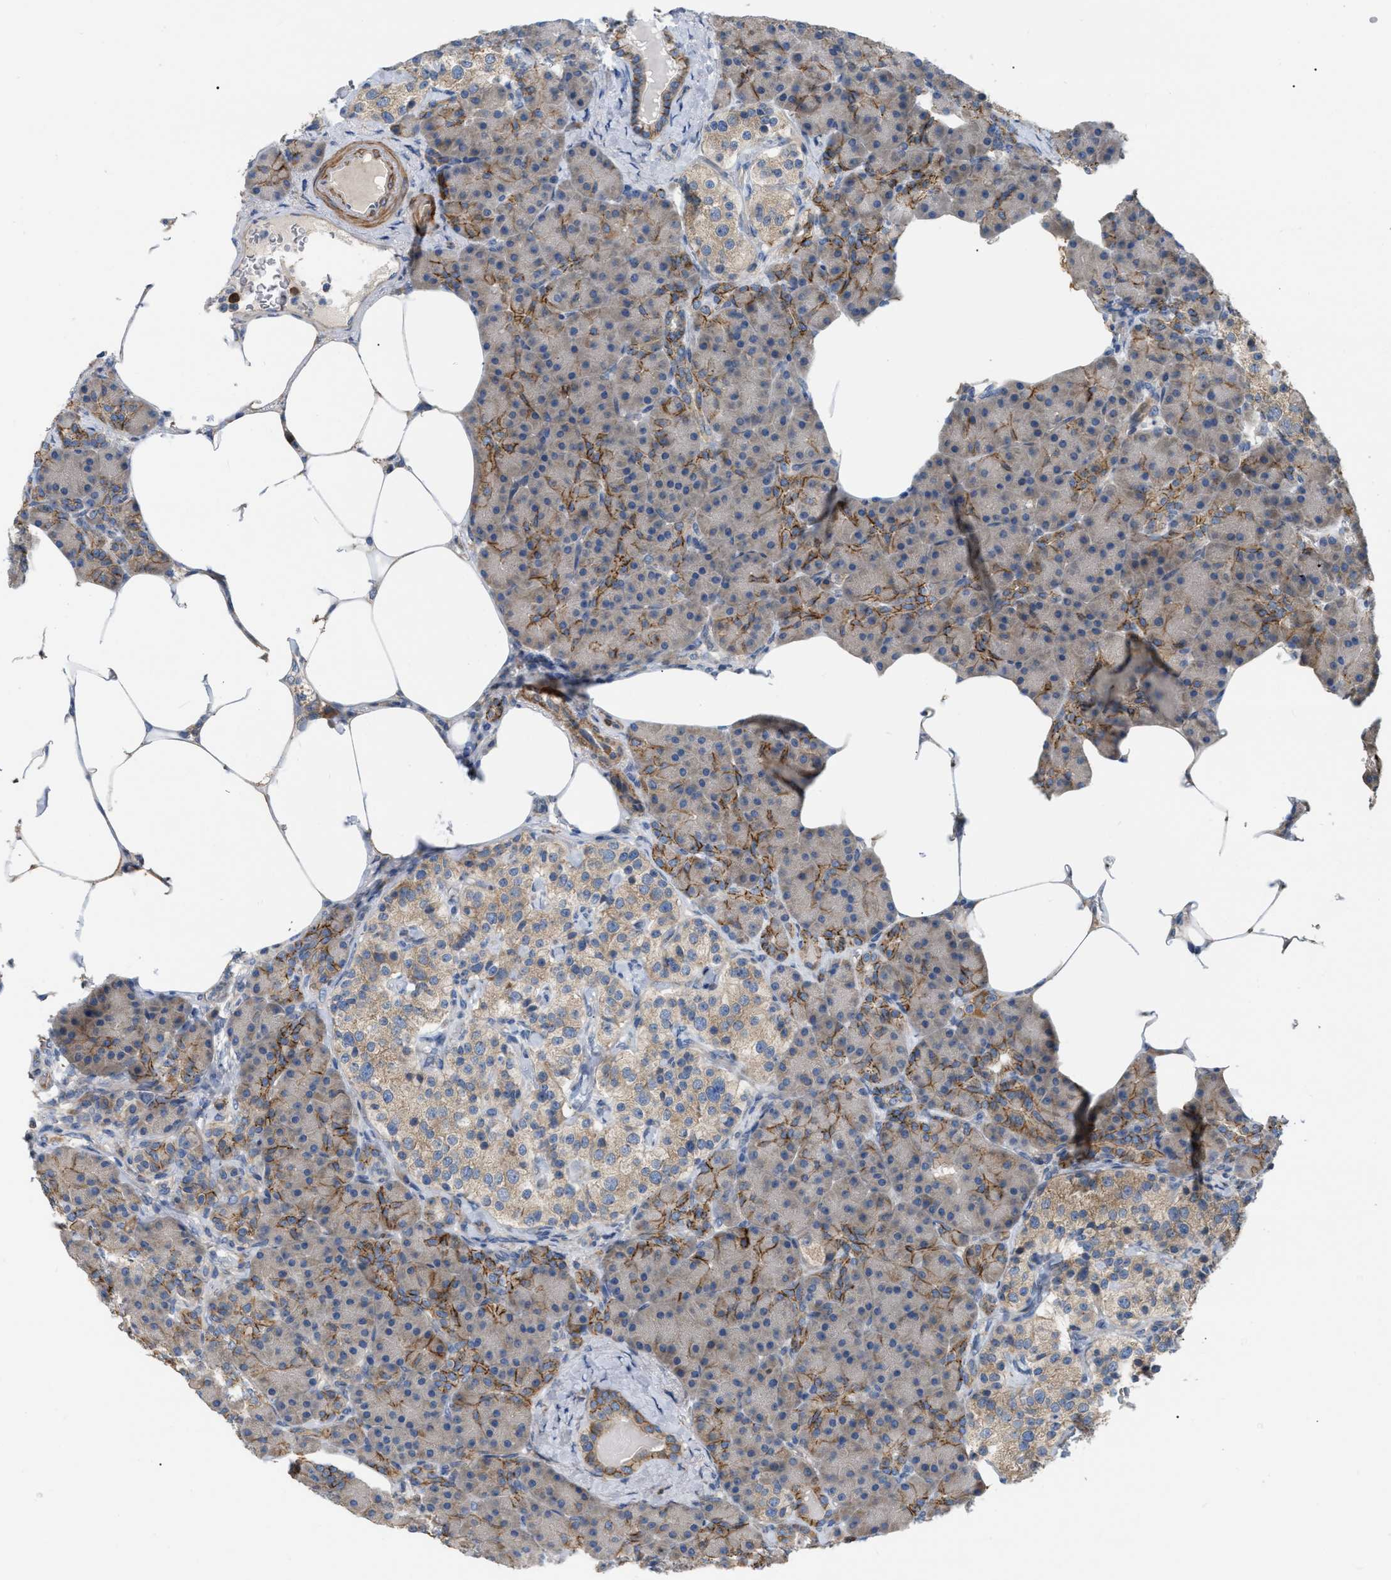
{"staining": {"intensity": "strong", "quantity": "<25%", "location": "cytoplasmic/membranous"}, "tissue": "pancreas", "cell_type": "Exocrine glandular cells", "image_type": "normal", "snomed": [{"axis": "morphology", "description": "Normal tissue, NOS"}, {"axis": "topography", "description": "Pancreas"}], "caption": "A medium amount of strong cytoplasmic/membranous positivity is identified in approximately <25% of exocrine glandular cells in benign pancreas. The protein of interest is stained brown, and the nuclei are stained in blue (DAB (3,3'-diaminobenzidine) IHC with brightfield microscopy, high magnification).", "gene": "DHX58", "patient": {"sex": "female", "age": 70}}